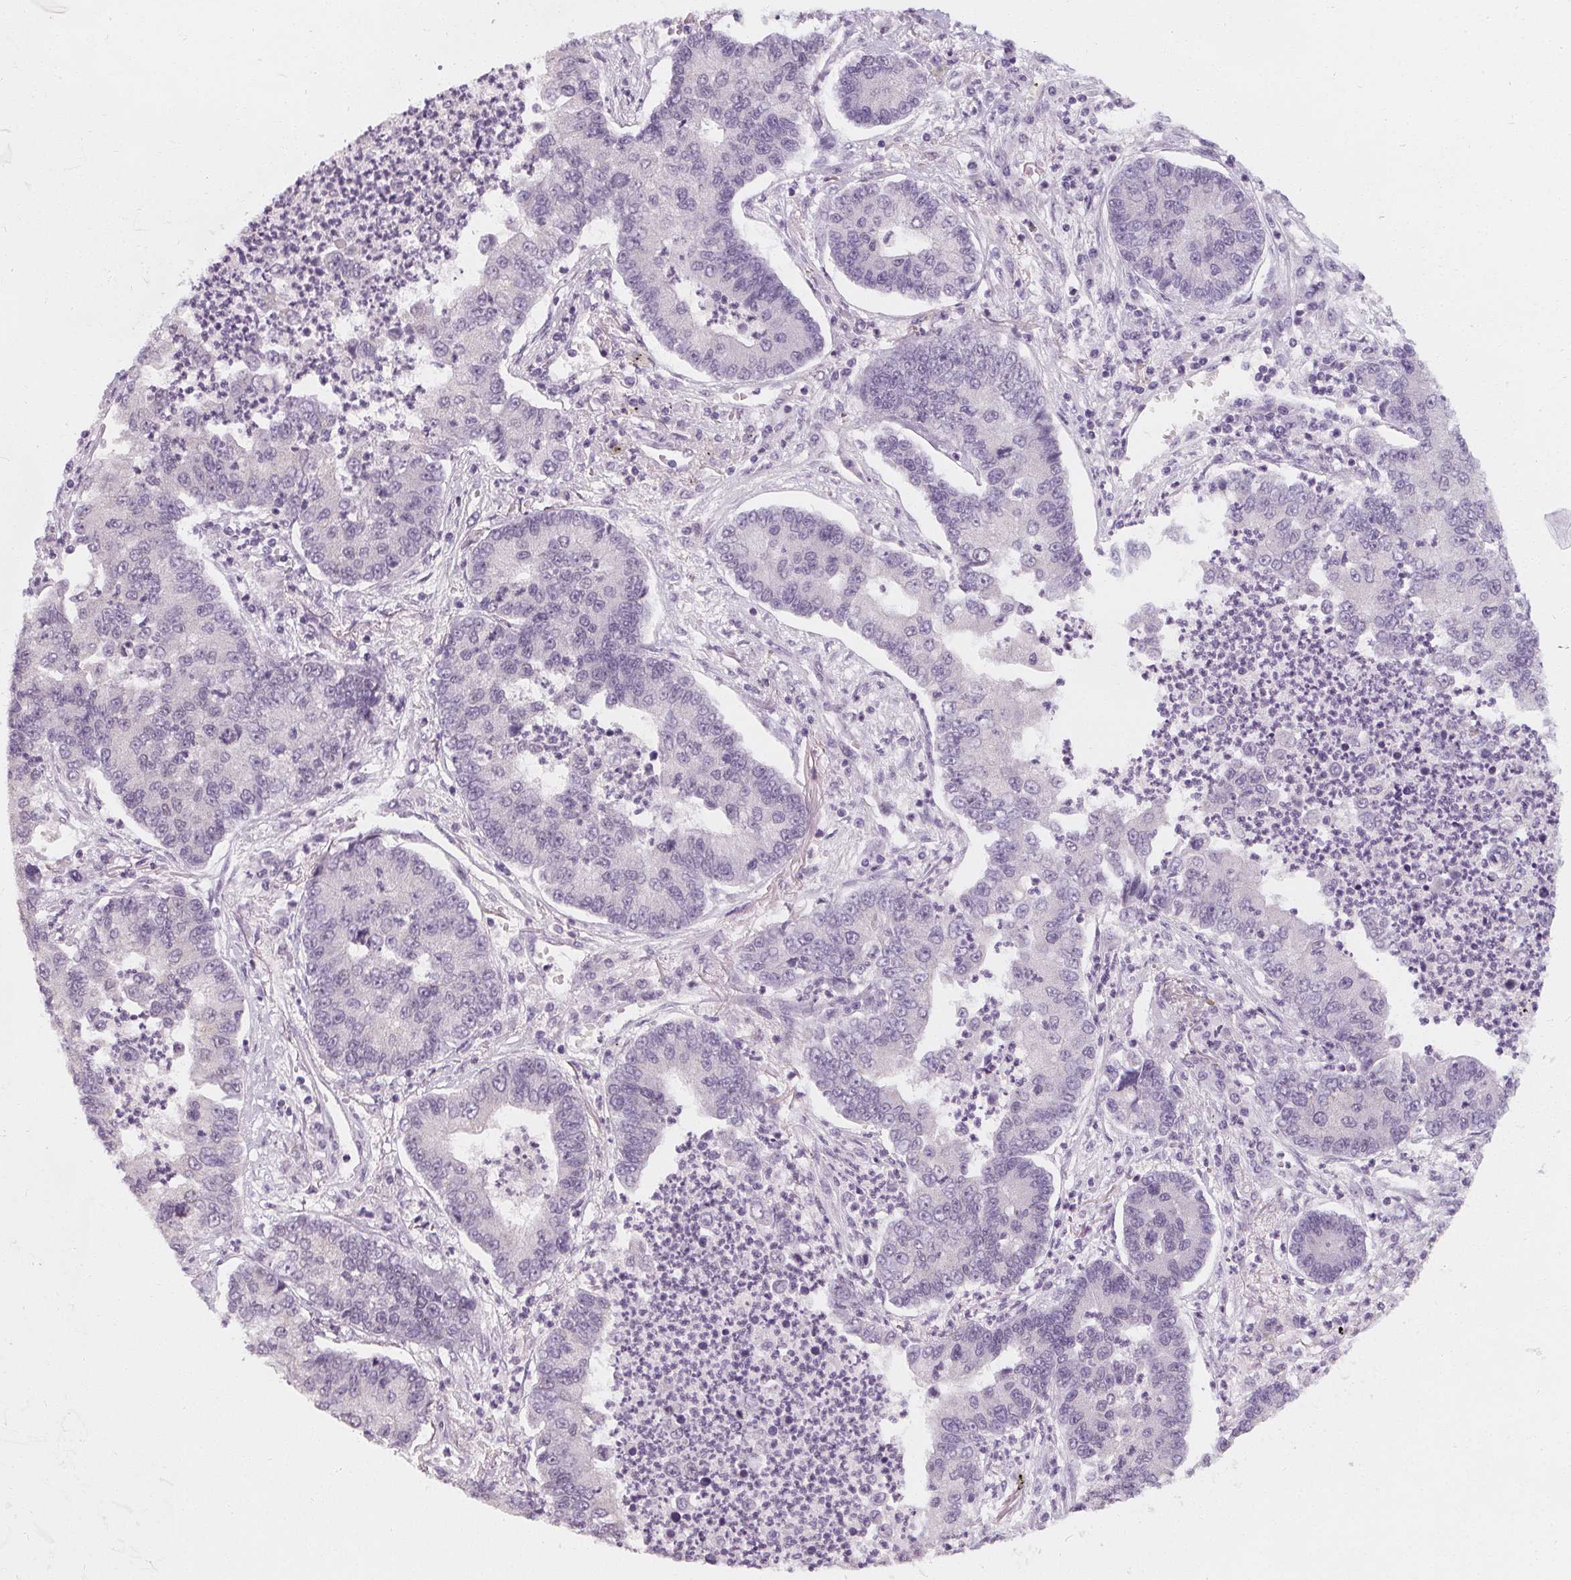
{"staining": {"intensity": "negative", "quantity": "none", "location": "none"}, "tissue": "lung cancer", "cell_type": "Tumor cells", "image_type": "cancer", "snomed": [{"axis": "morphology", "description": "Adenocarcinoma, NOS"}, {"axis": "topography", "description": "Lung"}], "caption": "IHC micrograph of human lung cancer stained for a protein (brown), which reveals no staining in tumor cells.", "gene": "DBX2", "patient": {"sex": "female", "age": 57}}